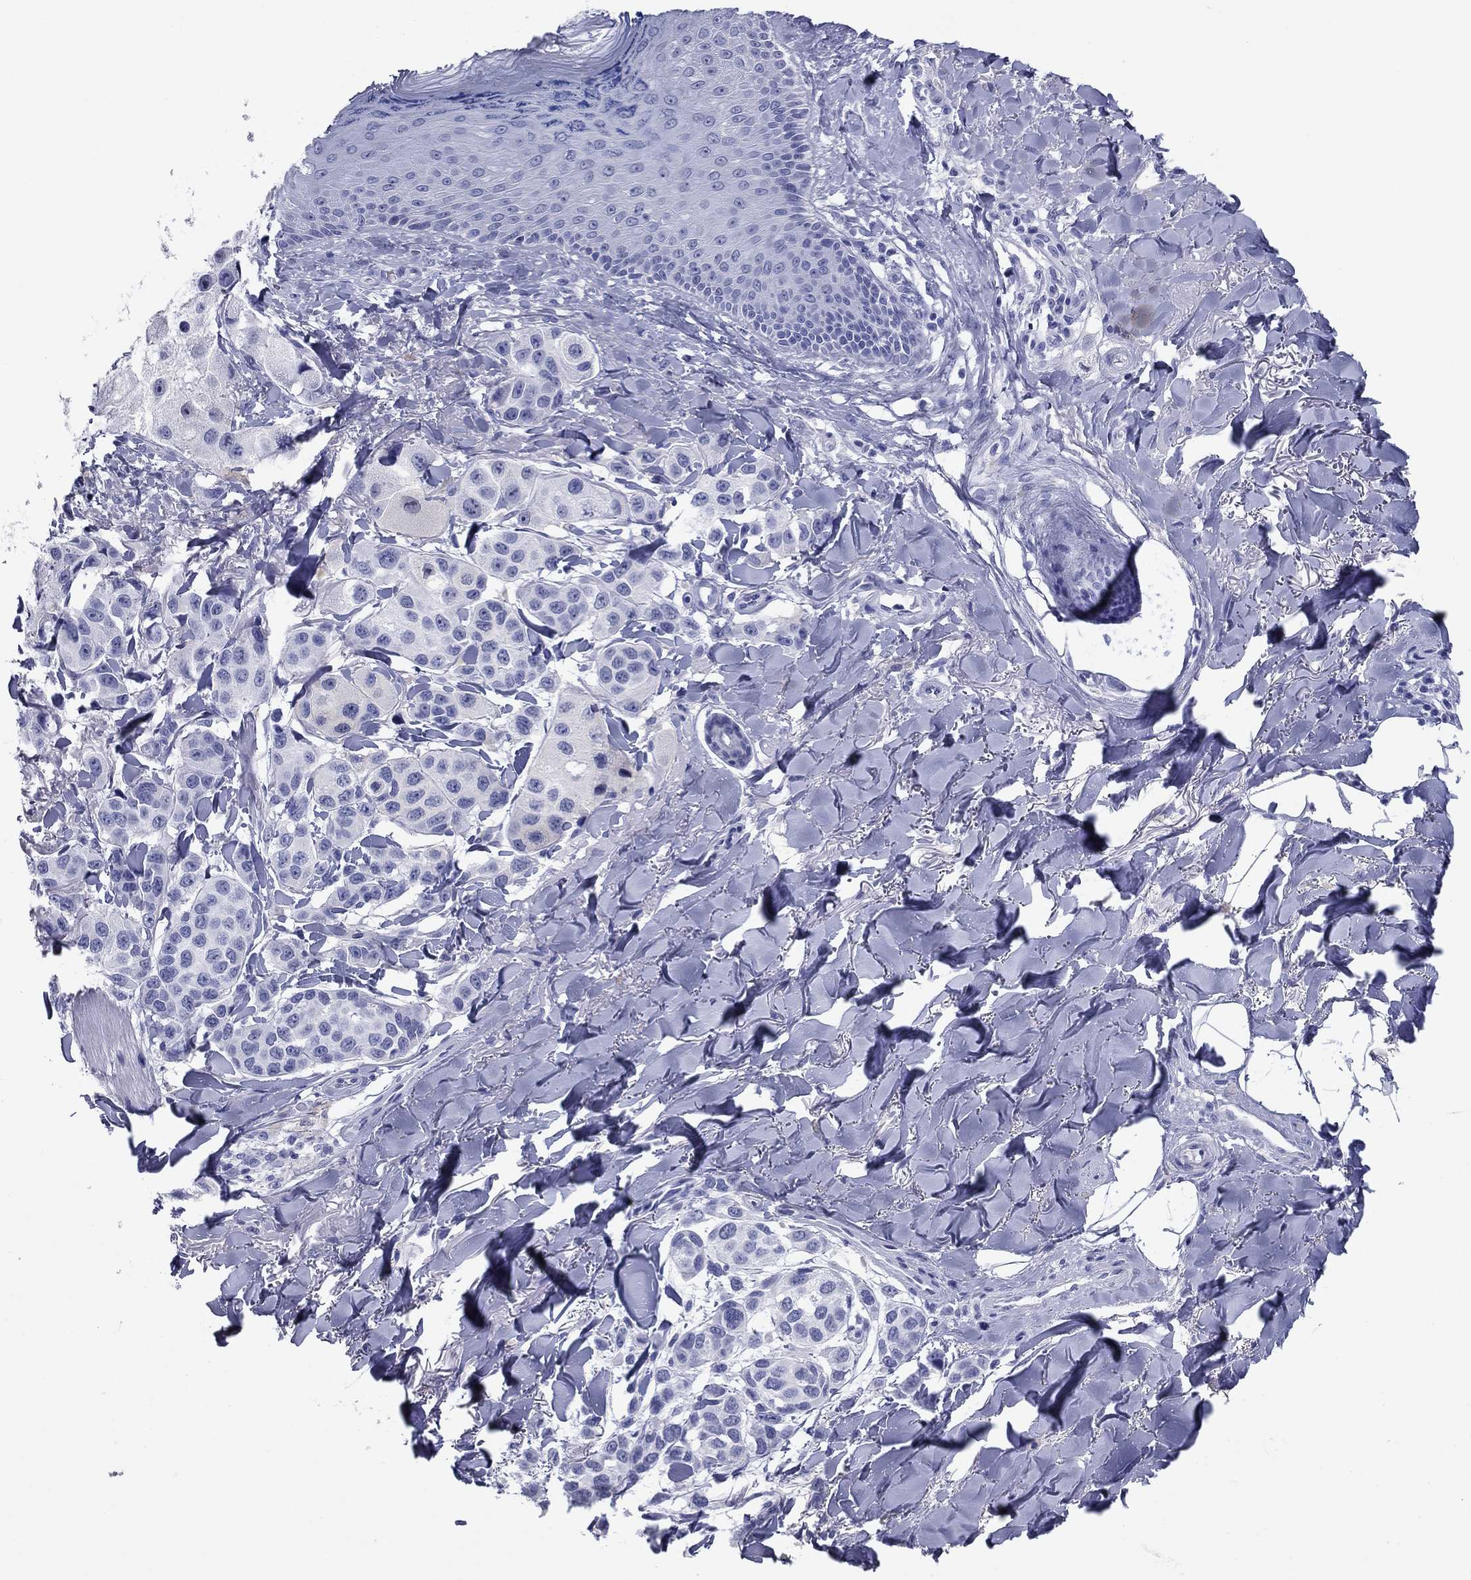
{"staining": {"intensity": "negative", "quantity": "none", "location": "none"}, "tissue": "melanoma", "cell_type": "Tumor cells", "image_type": "cancer", "snomed": [{"axis": "morphology", "description": "Malignant melanoma, NOS"}, {"axis": "topography", "description": "Skin"}], "caption": "IHC histopathology image of neoplastic tissue: human malignant melanoma stained with DAB (3,3'-diaminobenzidine) shows no significant protein staining in tumor cells. (DAB IHC, high magnification).", "gene": "NPPA", "patient": {"sex": "male", "age": 57}}